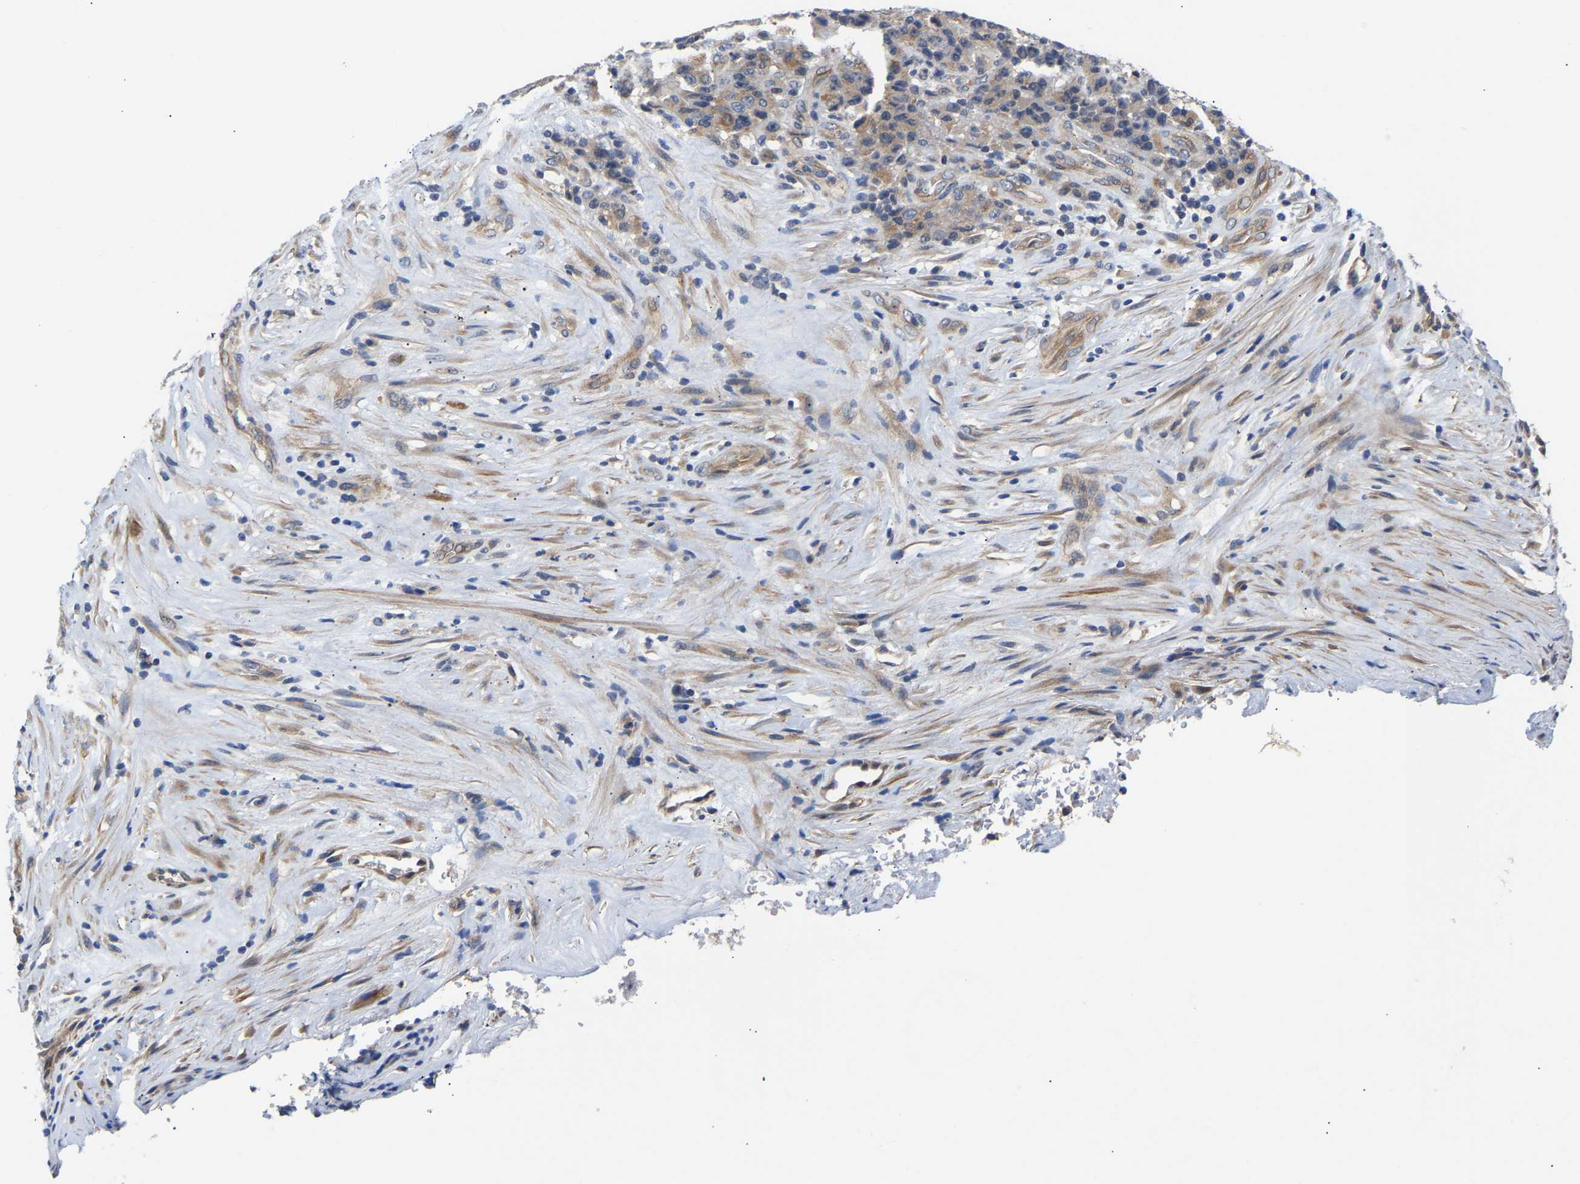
{"staining": {"intensity": "moderate", "quantity": "25%-75%", "location": "cytoplasmic/membranous"}, "tissue": "stomach cancer", "cell_type": "Tumor cells", "image_type": "cancer", "snomed": [{"axis": "morphology", "description": "Adenocarcinoma, NOS"}, {"axis": "topography", "description": "Stomach"}], "caption": "A photomicrograph of human stomach adenocarcinoma stained for a protein reveals moderate cytoplasmic/membranous brown staining in tumor cells.", "gene": "KASH5", "patient": {"sex": "female", "age": 73}}